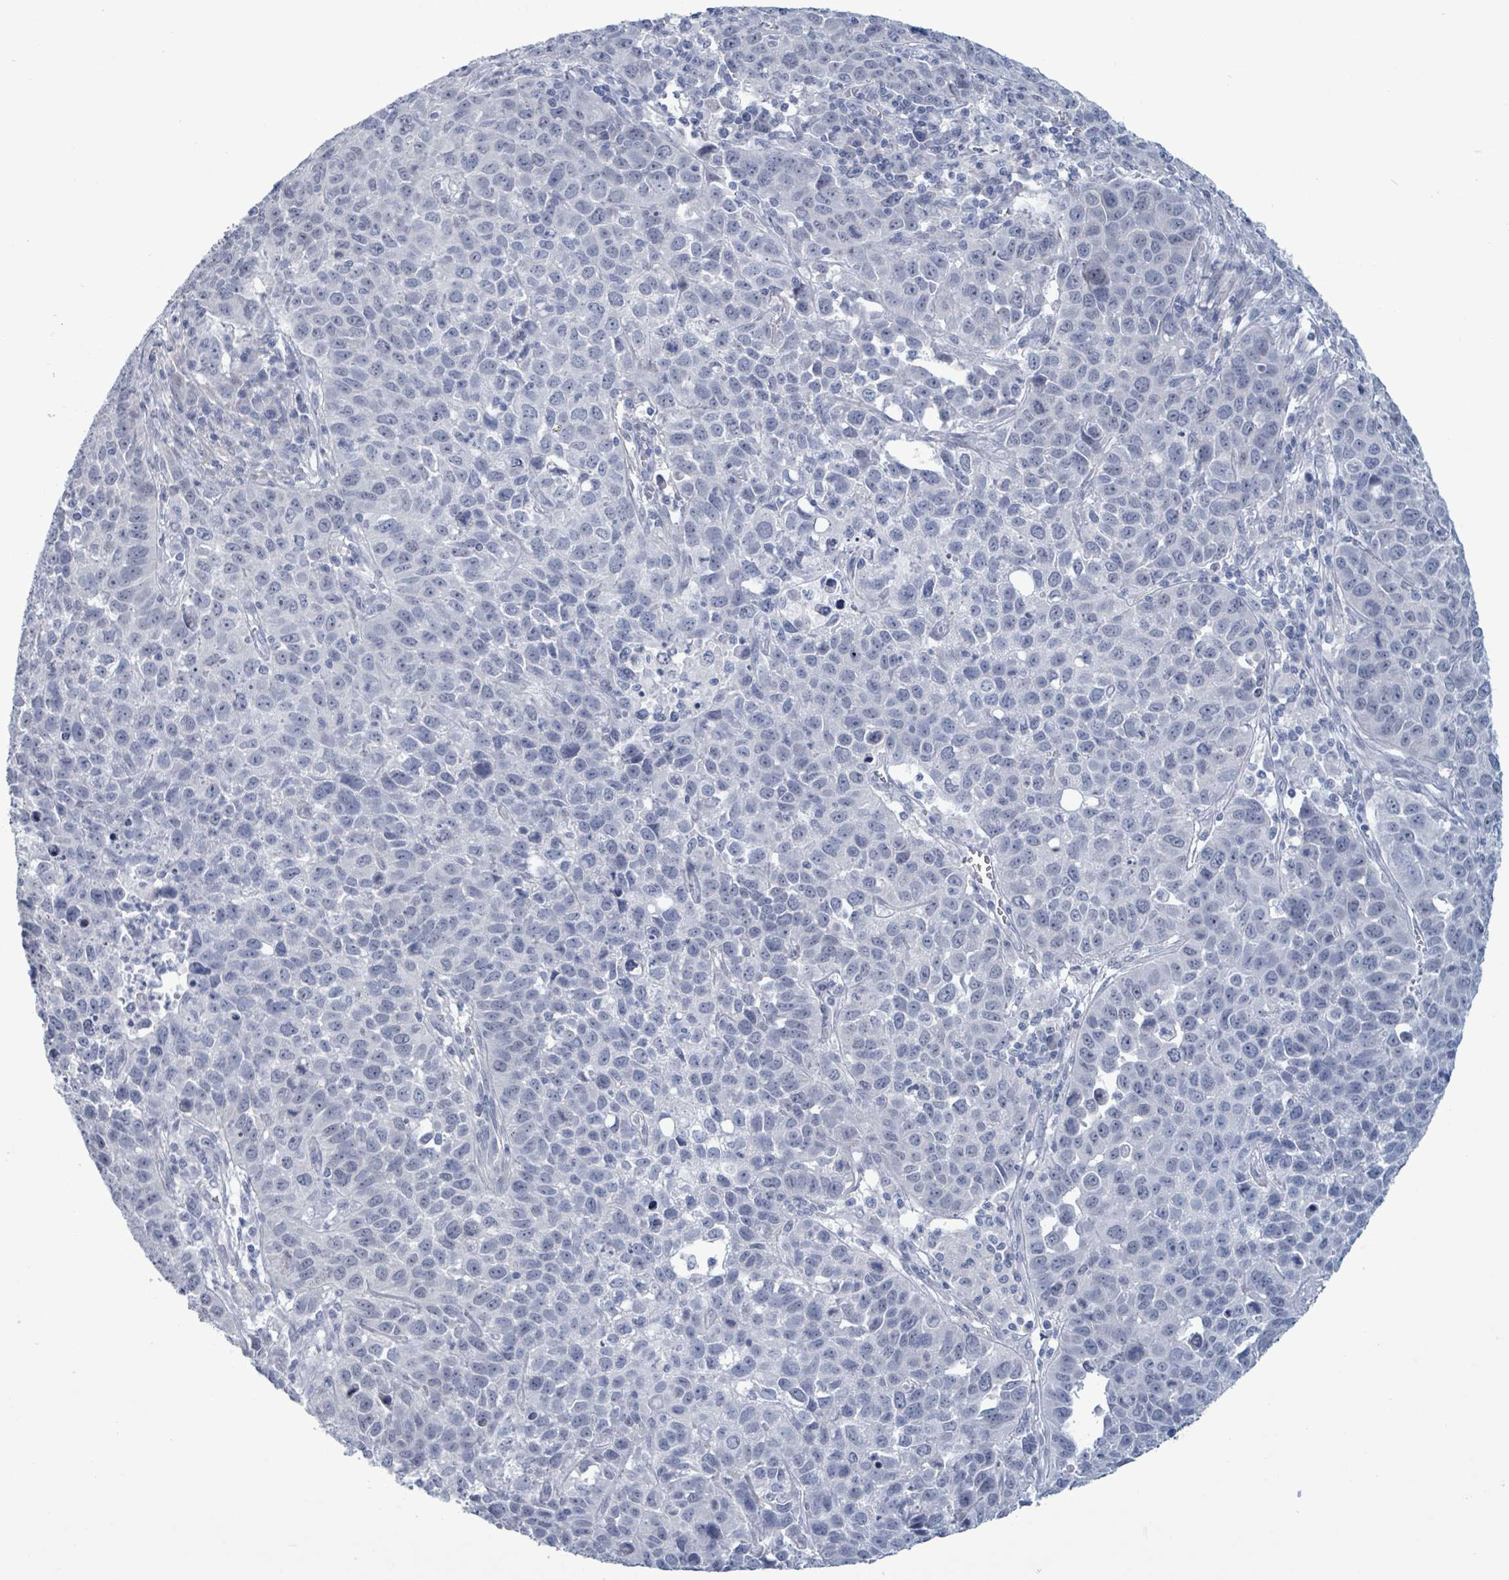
{"staining": {"intensity": "negative", "quantity": "none", "location": "none"}, "tissue": "lung cancer", "cell_type": "Tumor cells", "image_type": "cancer", "snomed": [{"axis": "morphology", "description": "Squamous cell carcinoma, NOS"}, {"axis": "topography", "description": "Lung"}], "caption": "There is no significant staining in tumor cells of lung cancer.", "gene": "ZNF771", "patient": {"sex": "male", "age": 76}}